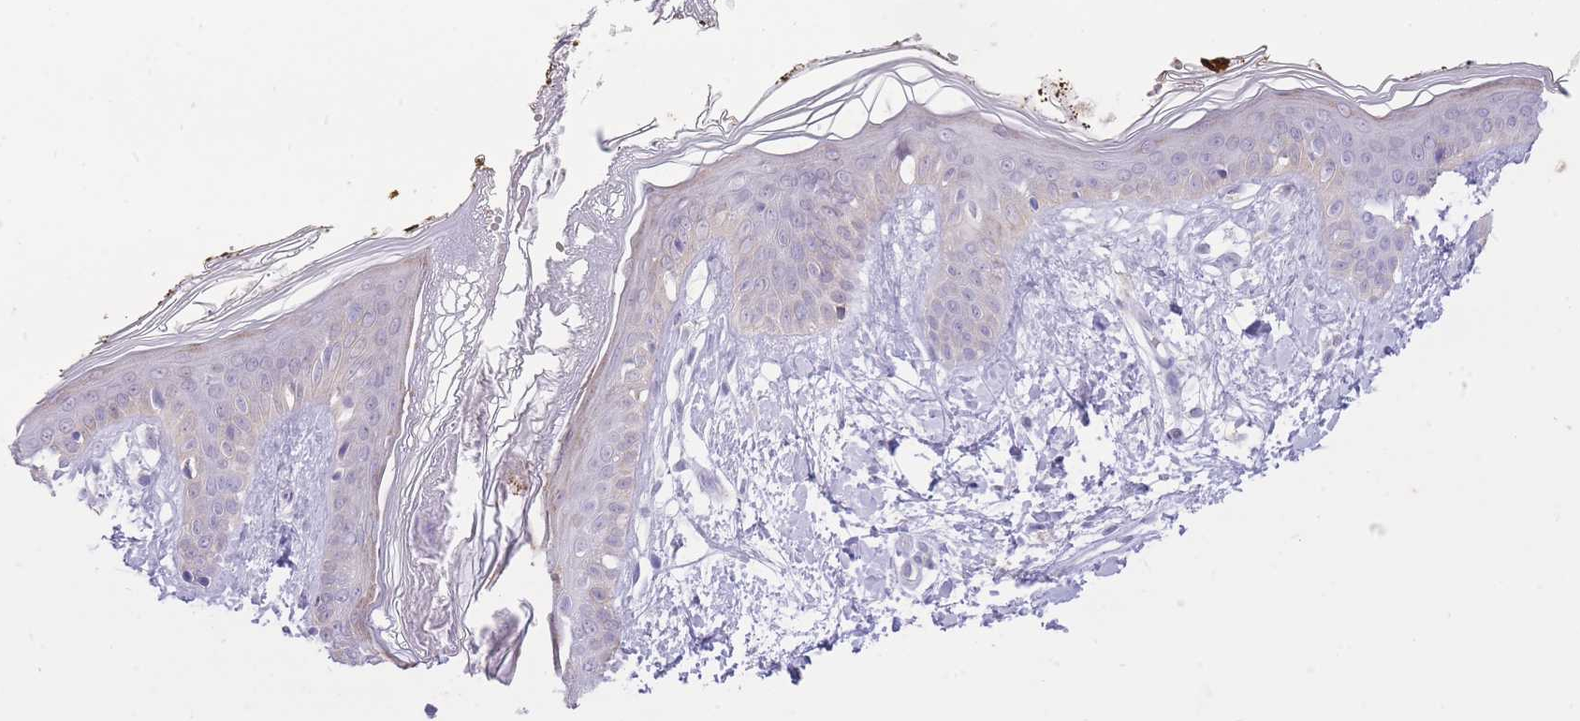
{"staining": {"intensity": "negative", "quantity": "none", "location": "none"}, "tissue": "skin", "cell_type": "Fibroblasts", "image_type": "normal", "snomed": [{"axis": "morphology", "description": "Normal tissue, NOS"}, {"axis": "topography", "description": "Skin"}], "caption": "High power microscopy photomicrograph of an immunohistochemistry photomicrograph of benign skin, revealing no significant staining in fibroblasts. Brightfield microscopy of immunohistochemistry stained with DAB (brown) and hematoxylin (blue), captured at high magnification.", "gene": "DENND2D", "patient": {"sex": "female", "age": 34}}